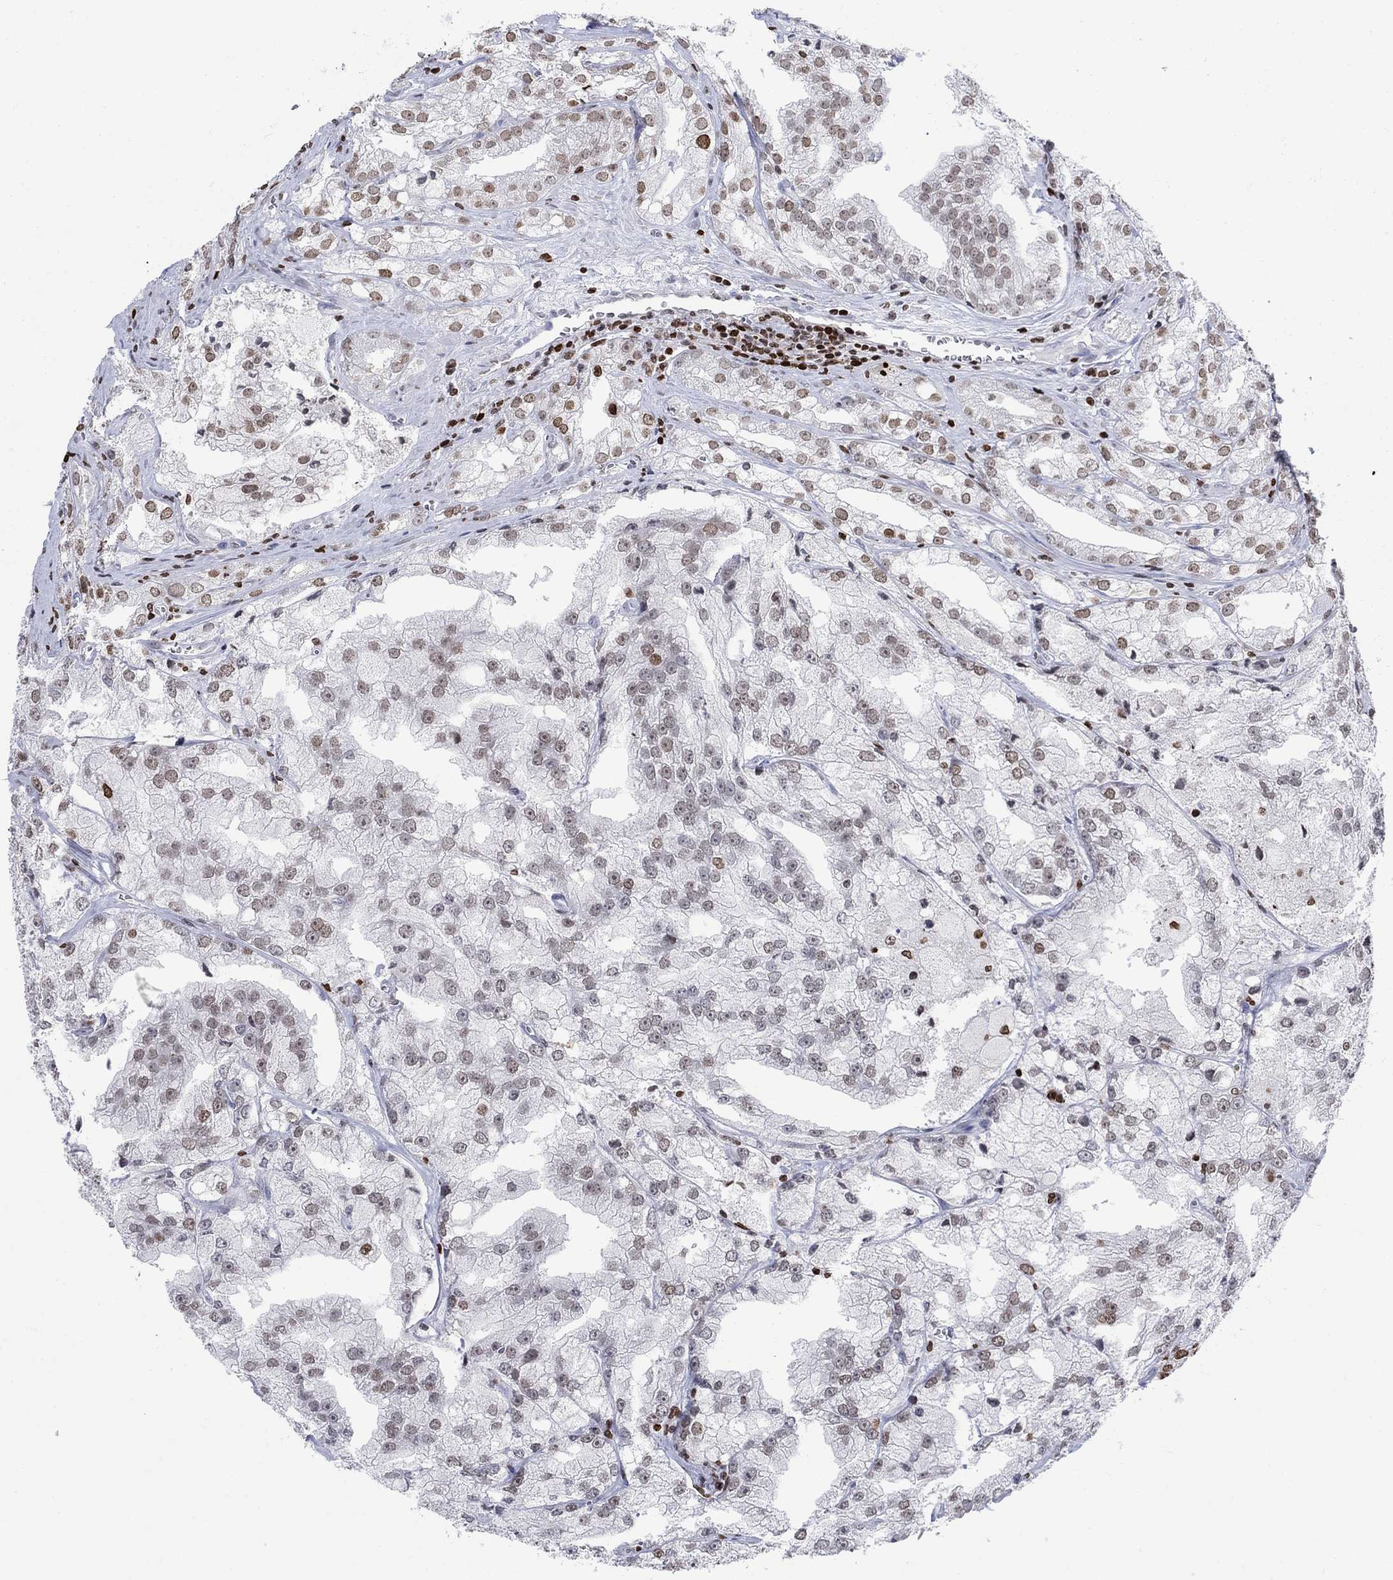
{"staining": {"intensity": "strong", "quantity": "<25%", "location": "nuclear"}, "tissue": "prostate cancer", "cell_type": "Tumor cells", "image_type": "cancer", "snomed": [{"axis": "morphology", "description": "Adenocarcinoma, NOS"}, {"axis": "topography", "description": "Prostate"}], "caption": "Immunohistochemistry of human prostate cancer (adenocarcinoma) displays medium levels of strong nuclear positivity in about <25% of tumor cells.", "gene": "HMGA1", "patient": {"sex": "male", "age": 70}}